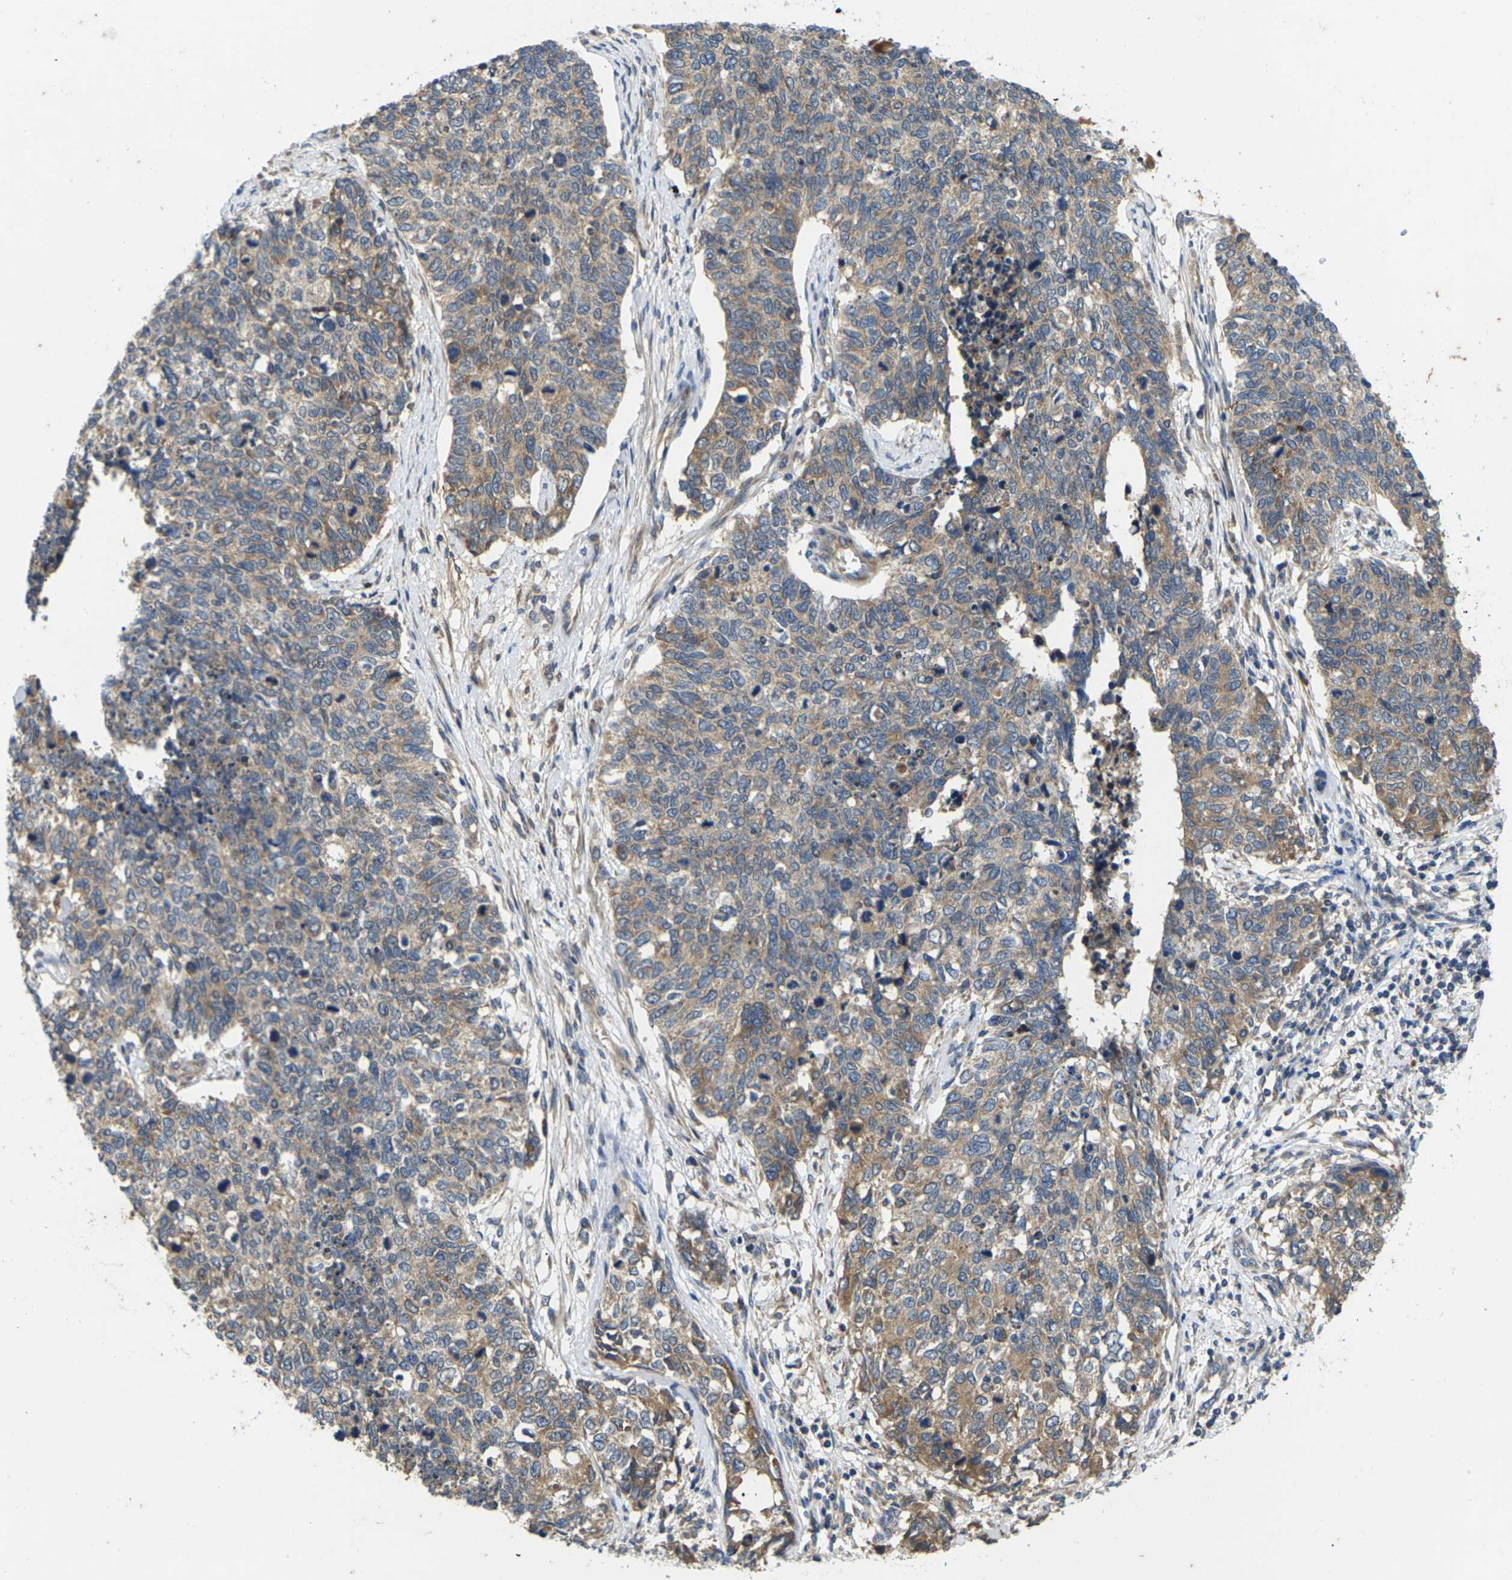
{"staining": {"intensity": "moderate", "quantity": "25%-75%", "location": "cytoplasmic/membranous"}, "tissue": "cervical cancer", "cell_type": "Tumor cells", "image_type": "cancer", "snomed": [{"axis": "morphology", "description": "Squamous cell carcinoma, NOS"}, {"axis": "topography", "description": "Cervix"}], "caption": "Squamous cell carcinoma (cervical) tissue displays moderate cytoplasmic/membranous positivity in approximately 25%-75% of tumor cells, visualized by immunohistochemistry.", "gene": "KIF1B", "patient": {"sex": "female", "age": 63}}